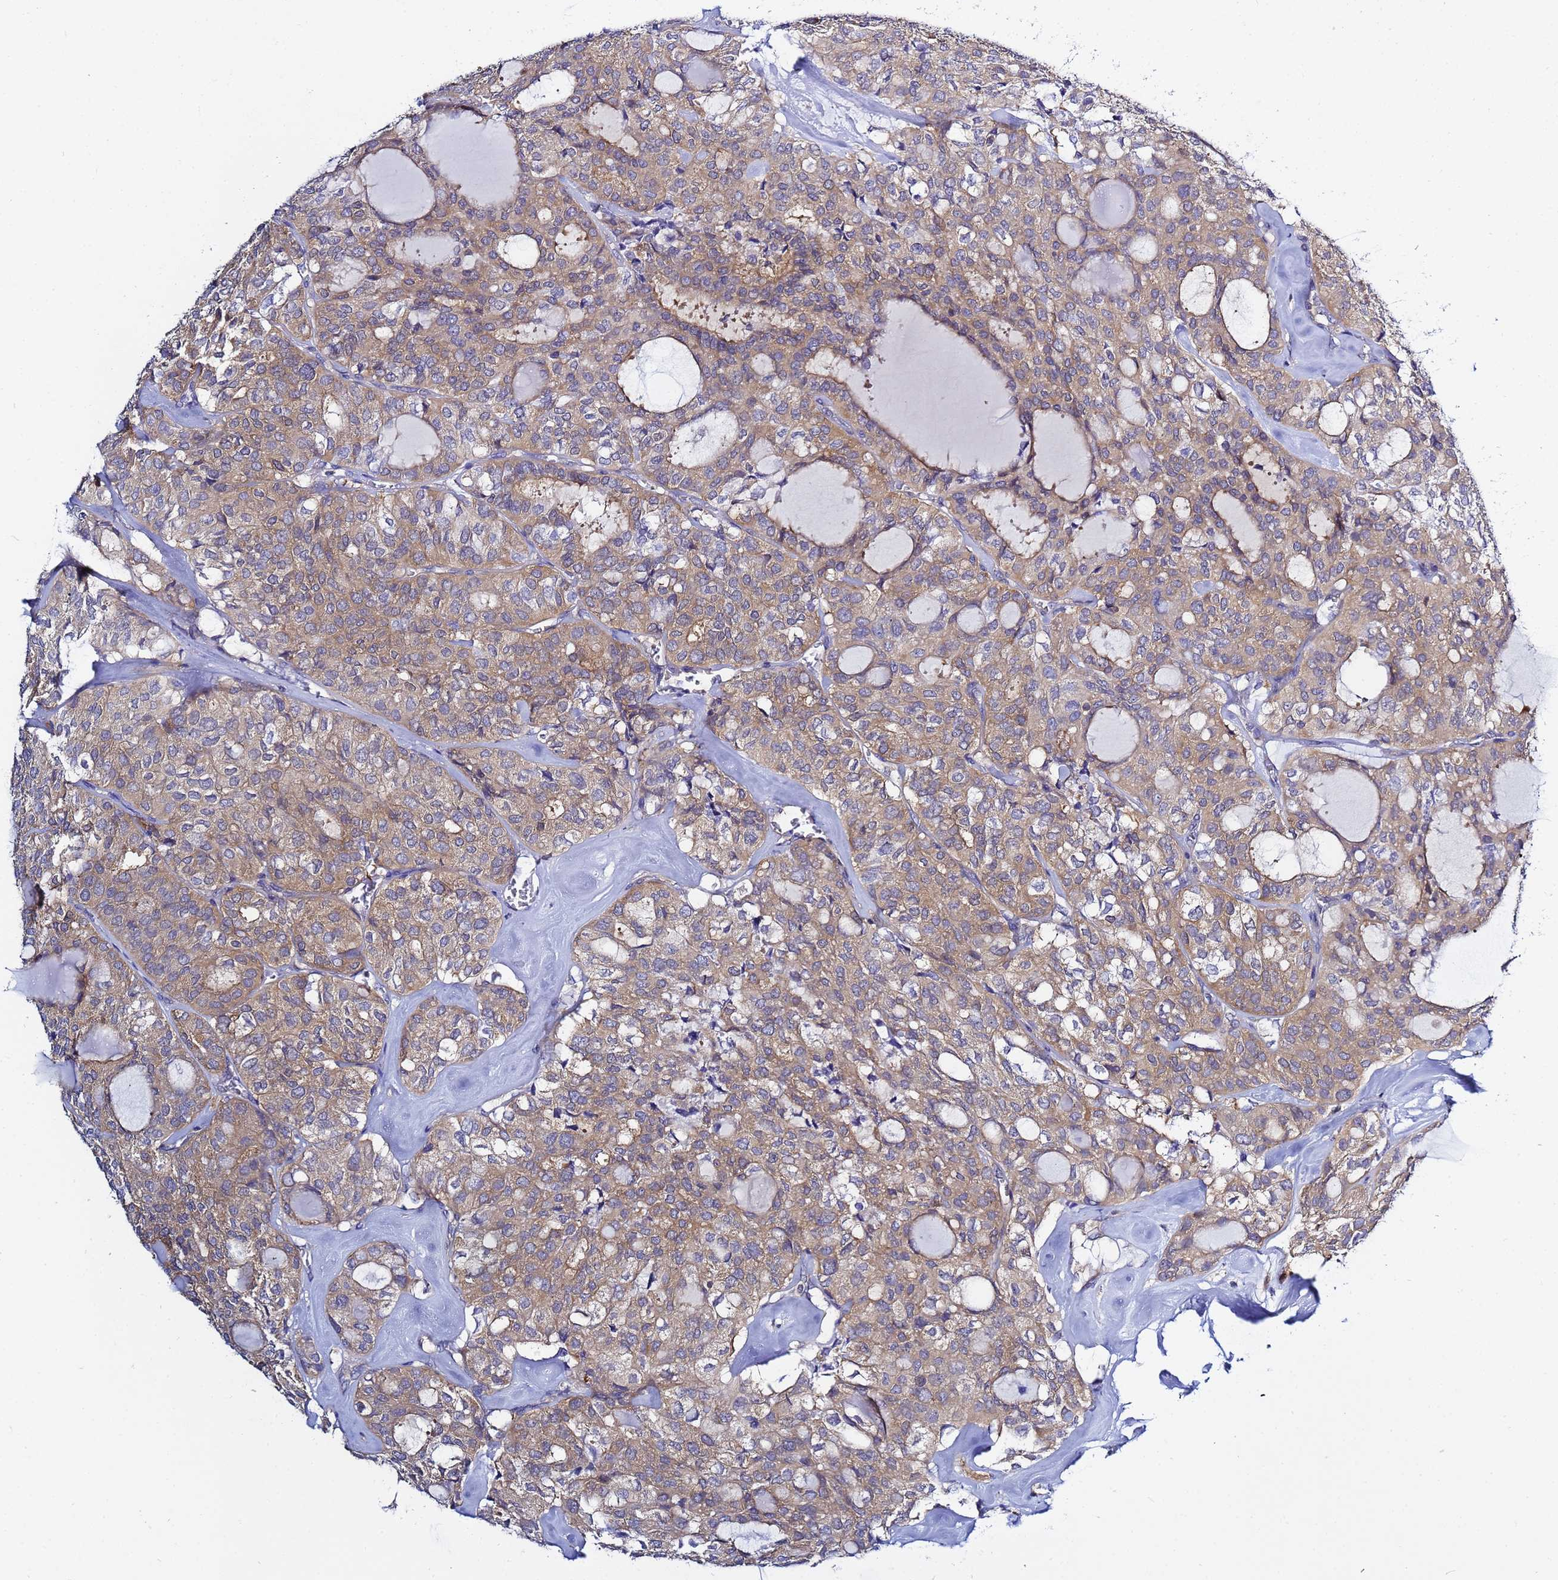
{"staining": {"intensity": "moderate", "quantity": ">75%", "location": "cytoplasmic/membranous"}, "tissue": "thyroid cancer", "cell_type": "Tumor cells", "image_type": "cancer", "snomed": [{"axis": "morphology", "description": "Follicular adenoma carcinoma, NOS"}, {"axis": "topography", "description": "Thyroid gland"}], "caption": "Immunohistochemical staining of human thyroid cancer reveals moderate cytoplasmic/membranous protein positivity in about >75% of tumor cells. Using DAB (3,3'-diaminobenzidine) (brown) and hematoxylin (blue) stains, captured at high magnification using brightfield microscopy.", "gene": "LENG1", "patient": {"sex": "male", "age": 75}}